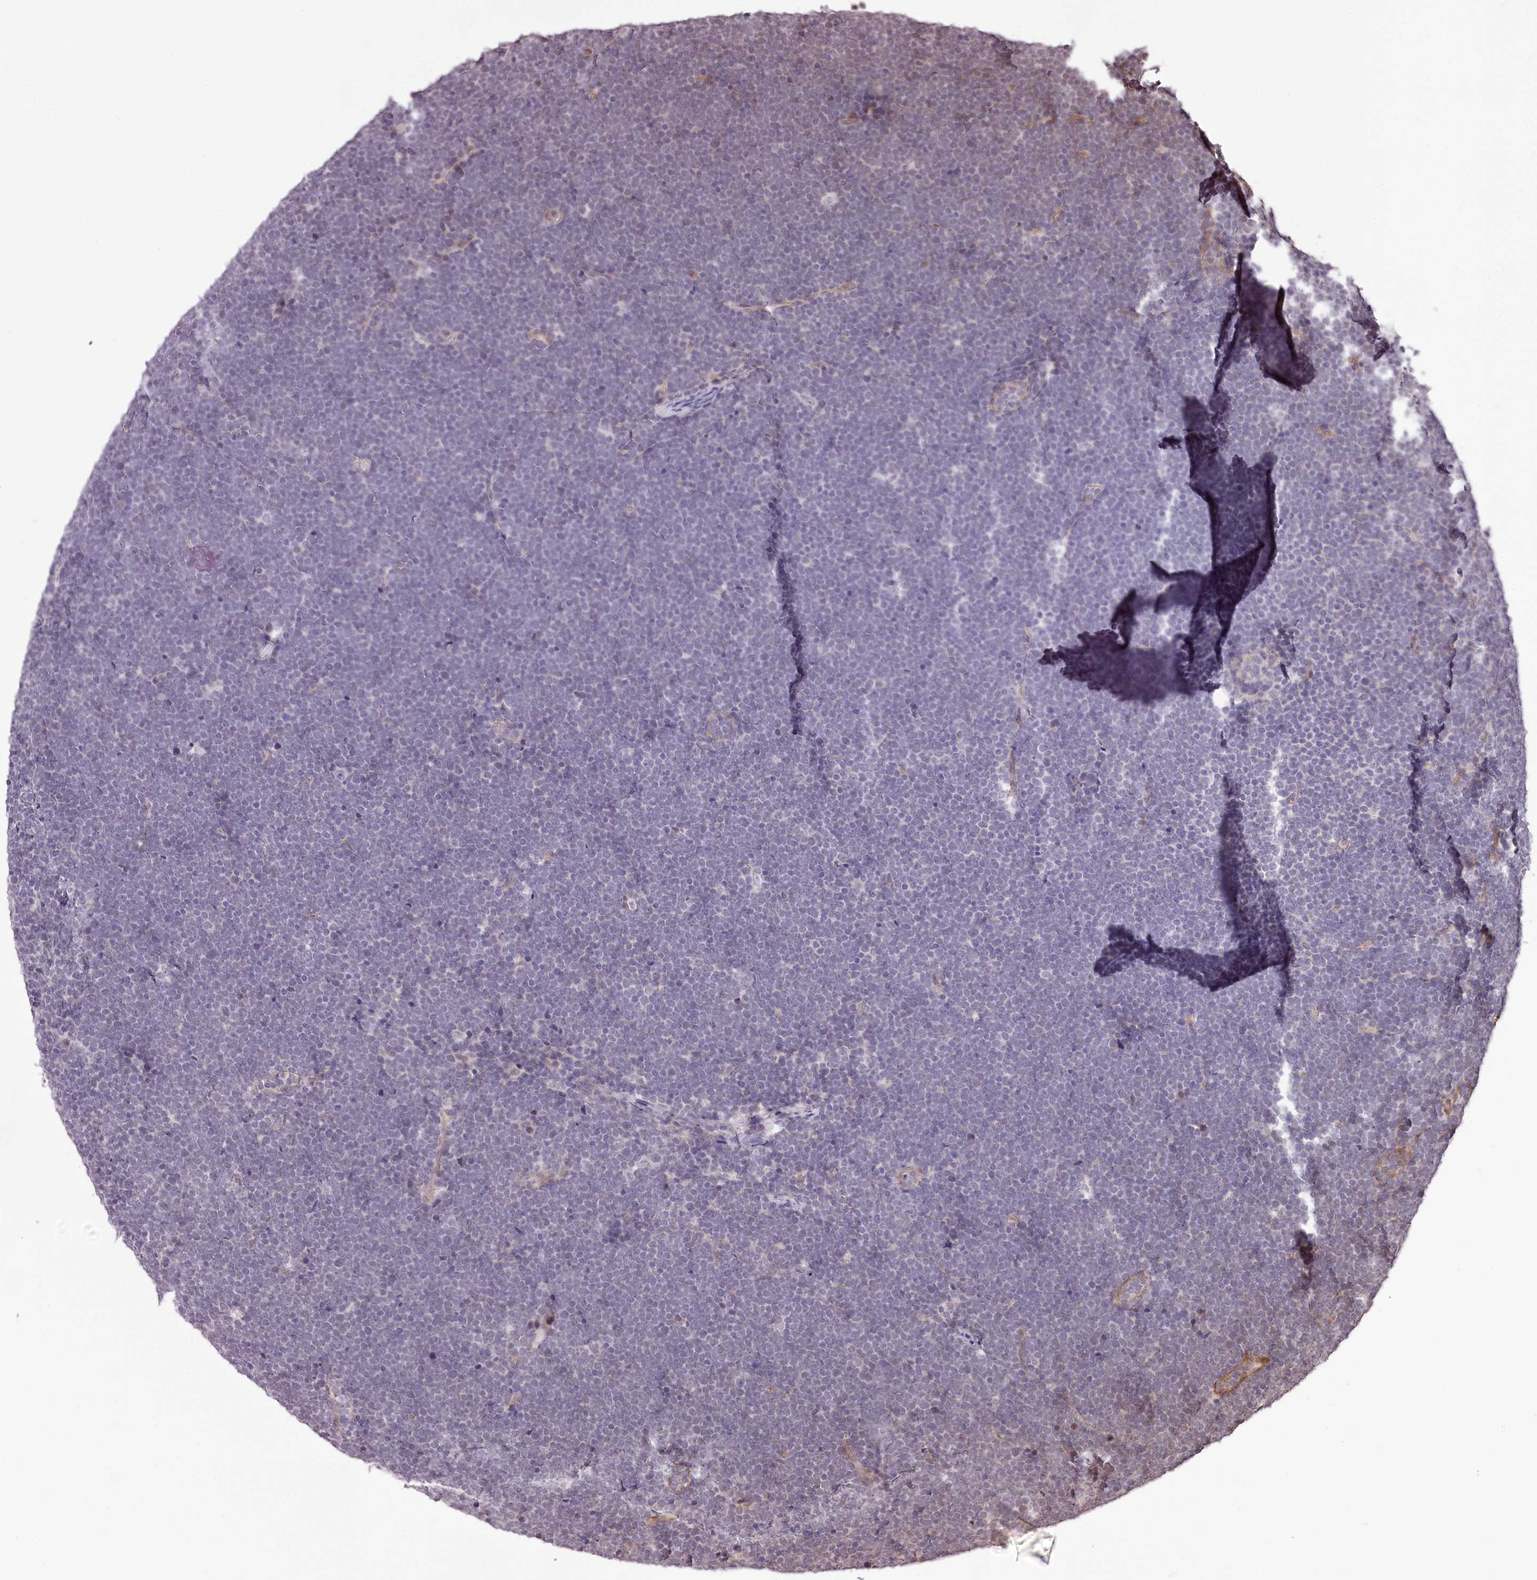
{"staining": {"intensity": "negative", "quantity": "none", "location": "none"}, "tissue": "lymphoma", "cell_type": "Tumor cells", "image_type": "cancer", "snomed": [{"axis": "morphology", "description": "Malignant lymphoma, non-Hodgkin's type, High grade"}, {"axis": "topography", "description": "Lymph node"}], "caption": "Micrograph shows no significant protein positivity in tumor cells of high-grade malignant lymphoma, non-Hodgkin's type.", "gene": "TTC33", "patient": {"sex": "male", "age": 13}}